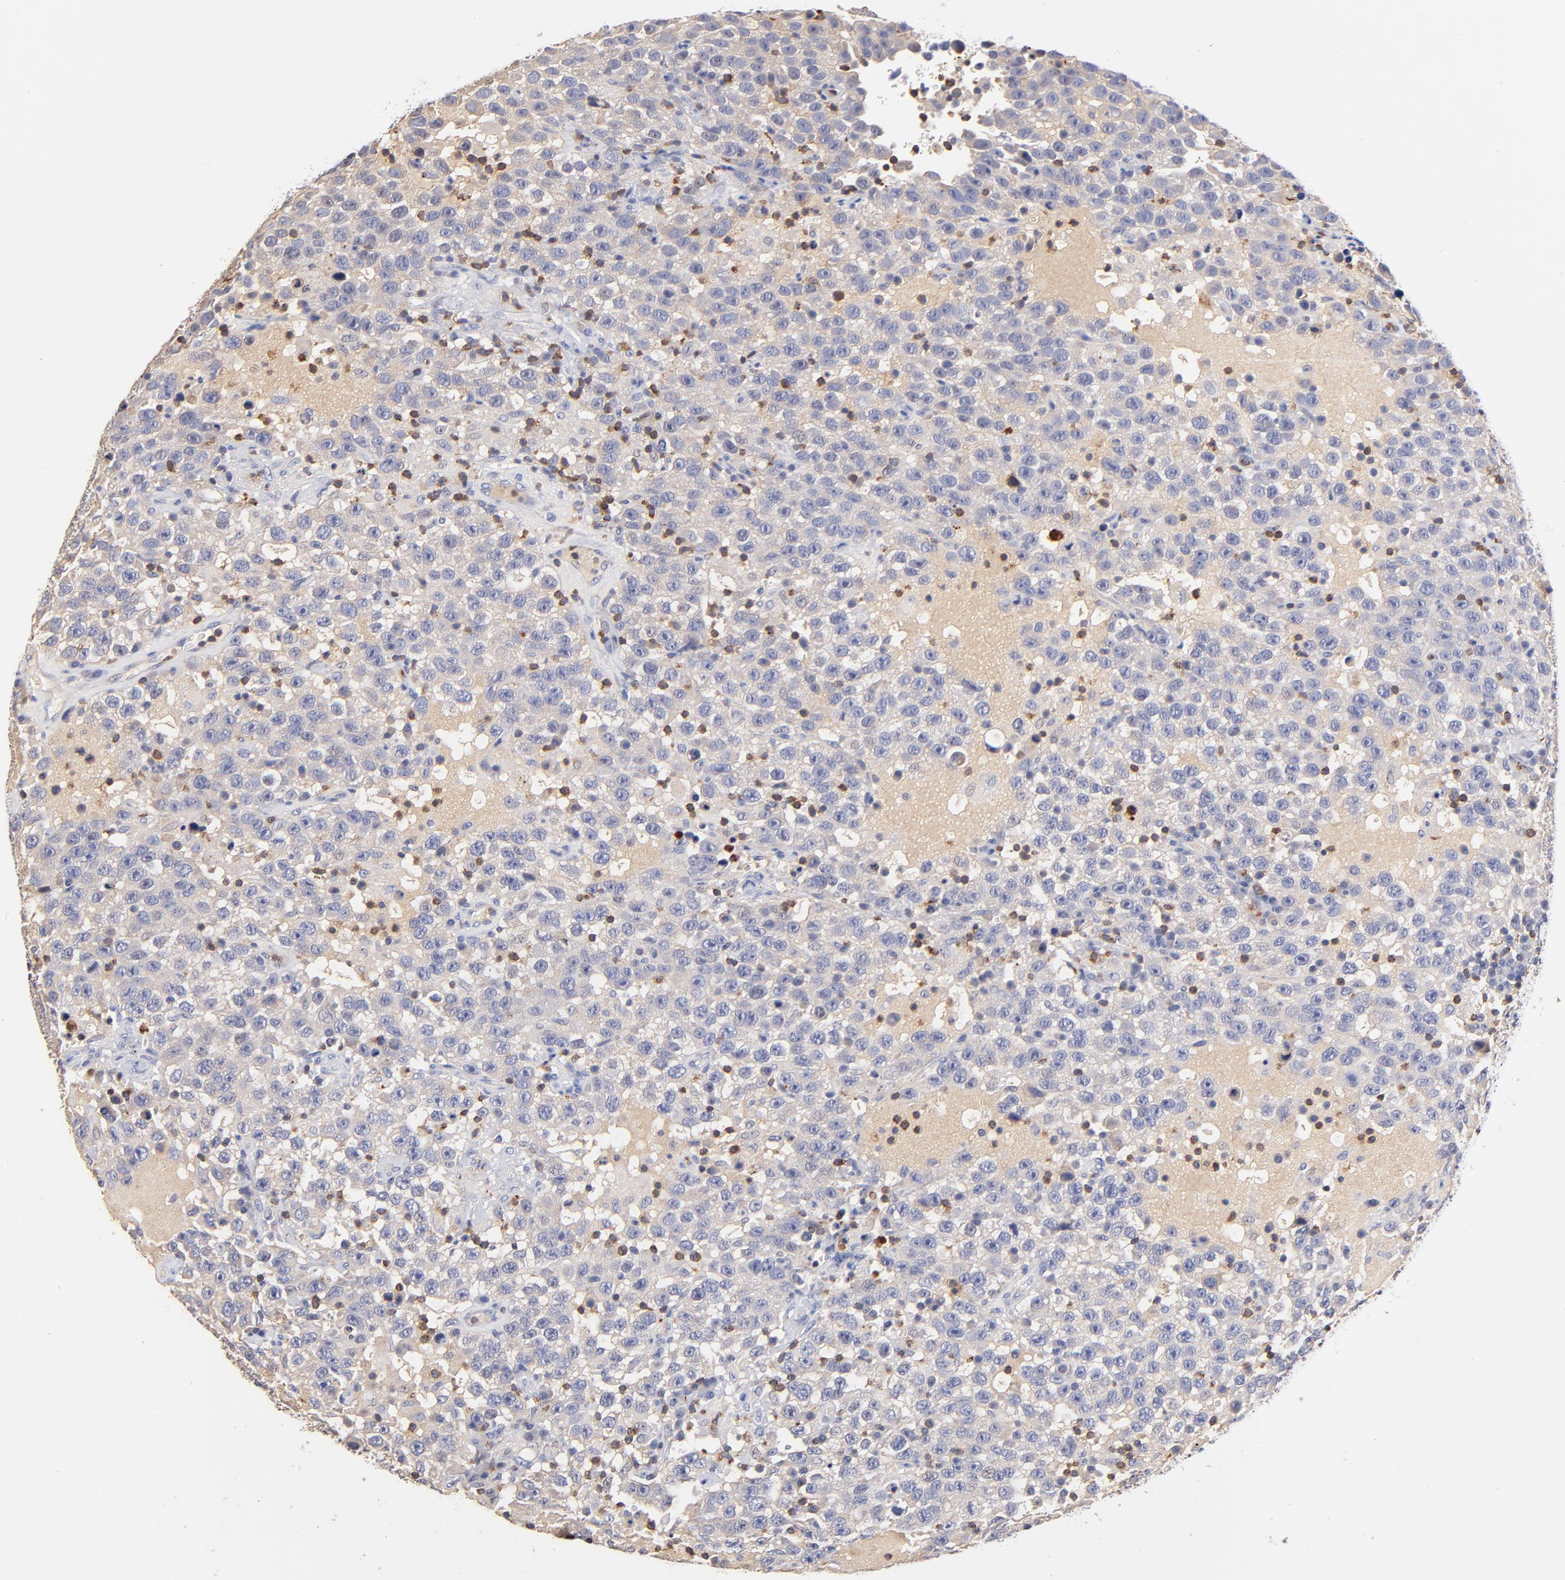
{"staining": {"intensity": "negative", "quantity": "none", "location": "none"}, "tissue": "testis cancer", "cell_type": "Tumor cells", "image_type": "cancer", "snomed": [{"axis": "morphology", "description": "Seminoma, NOS"}, {"axis": "topography", "description": "Testis"}], "caption": "Immunohistochemistry image of neoplastic tissue: testis cancer stained with DAB demonstrates no significant protein staining in tumor cells. The staining is performed using DAB brown chromogen with nuclei counter-stained in using hematoxylin.", "gene": "KREMEN2", "patient": {"sex": "male", "age": 41}}